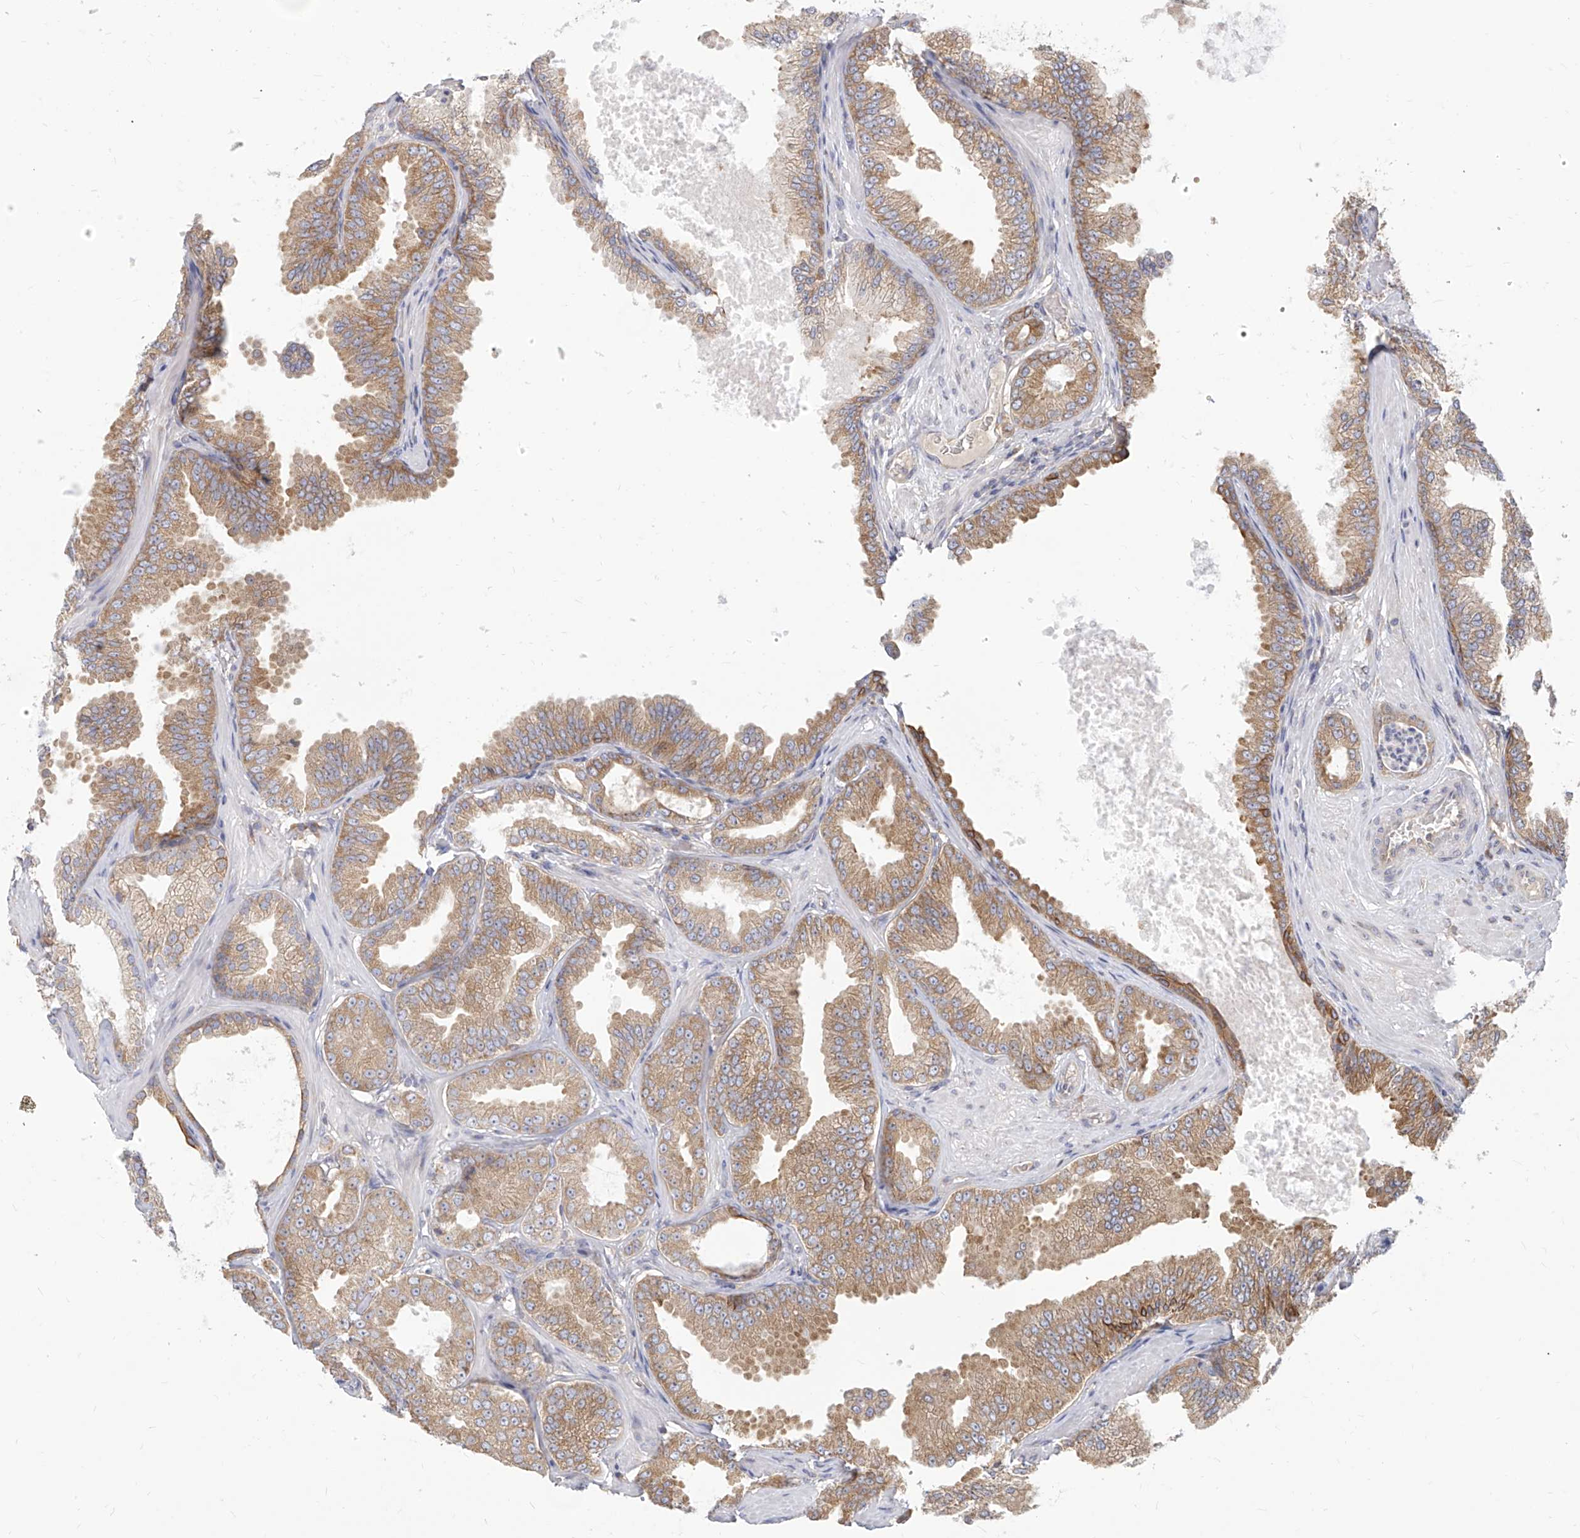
{"staining": {"intensity": "moderate", "quantity": ">75%", "location": "cytoplasmic/membranous"}, "tissue": "prostate cancer", "cell_type": "Tumor cells", "image_type": "cancer", "snomed": [{"axis": "morphology", "description": "Adenocarcinoma, Low grade"}, {"axis": "topography", "description": "Prostate"}], "caption": "DAB immunohistochemical staining of prostate cancer reveals moderate cytoplasmic/membranous protein positivity in approximately >75% of tumor cells.", "gene": "FAM83B", "patient": {"sex": "male", "age": 63}}